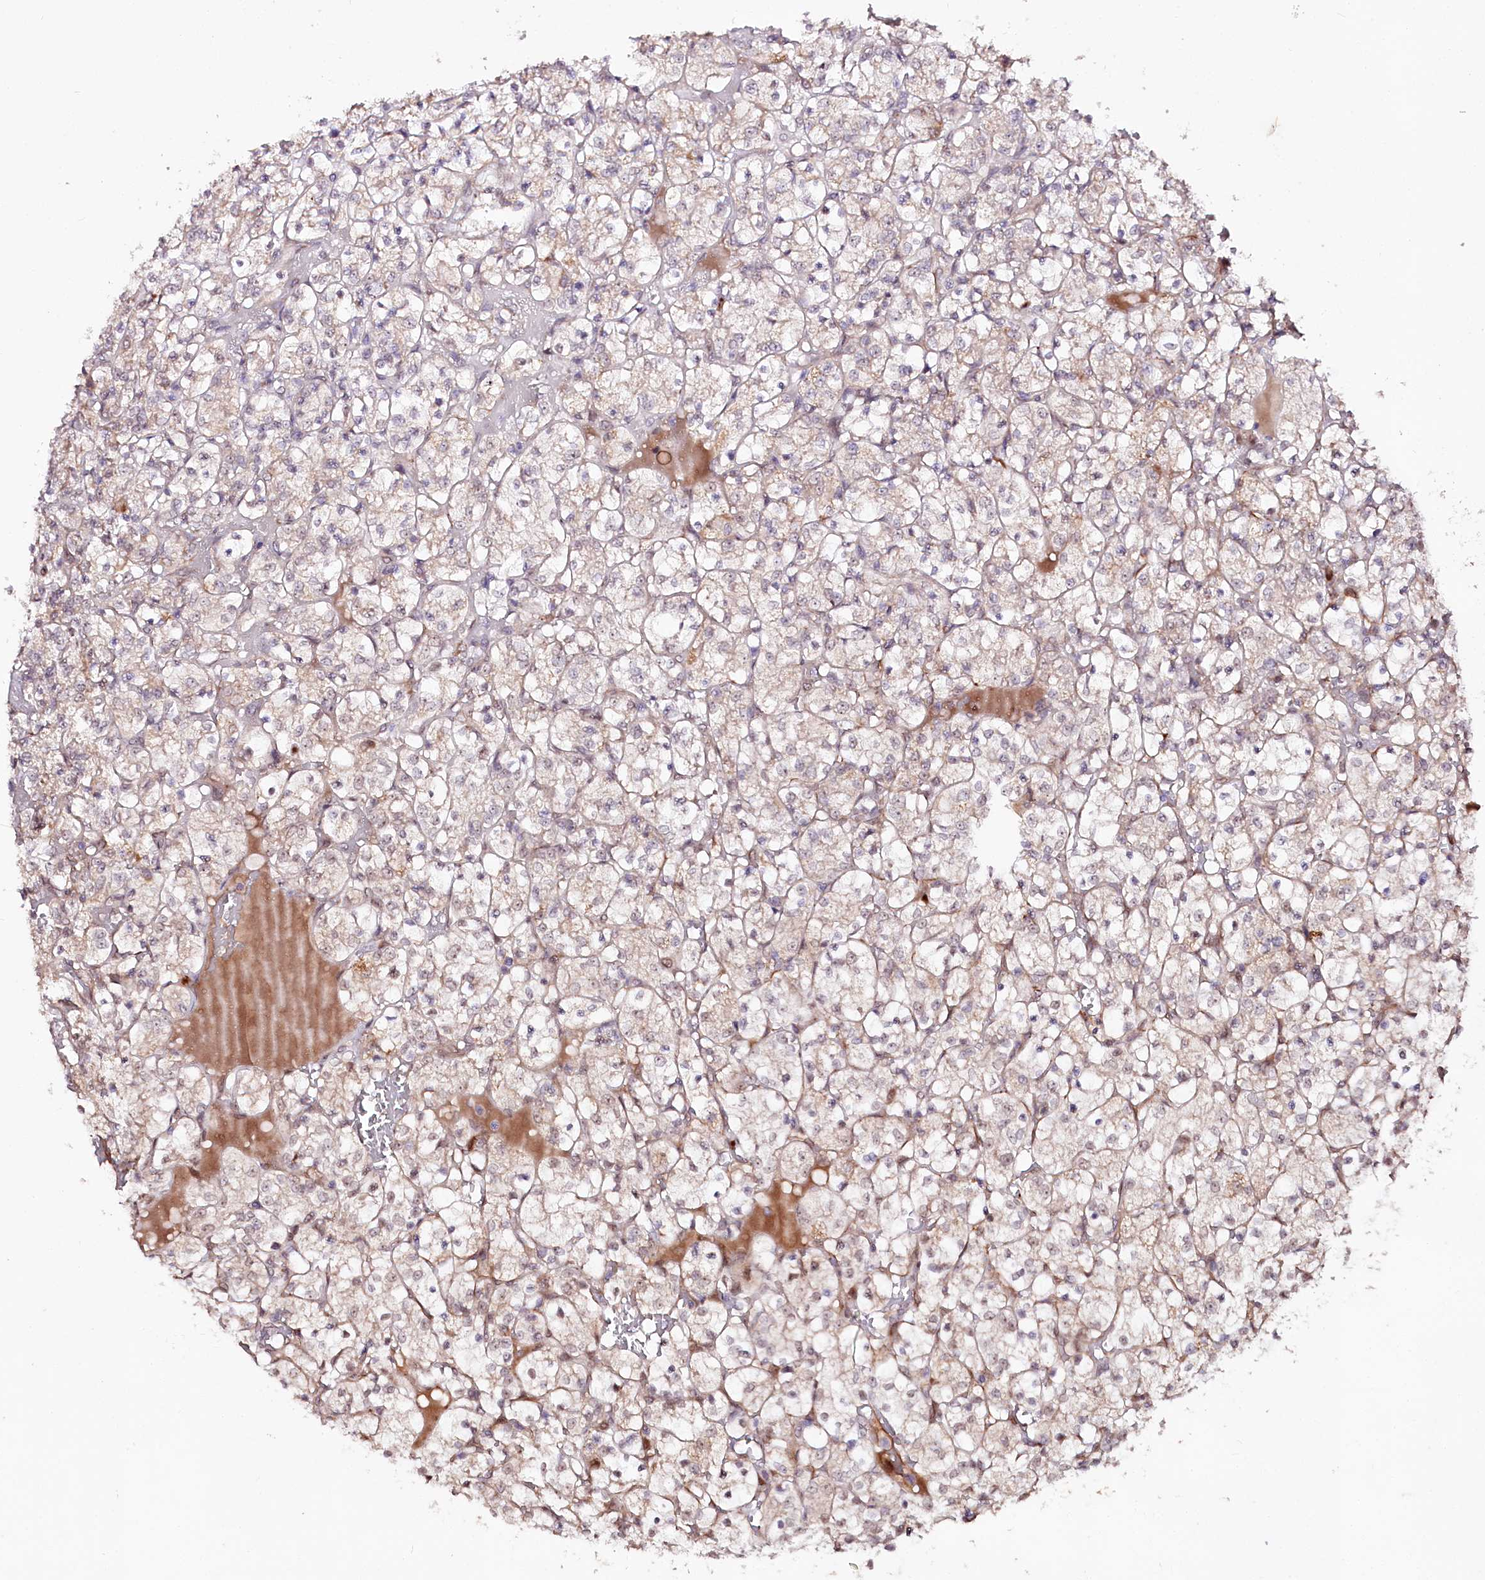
{"staining": {"intensity": "weak", "quantity": "25%-75%", "location": "cytoplasmic/membranous,nuclear"}, "tissue": "renal cancer", "cell_type": "Tumor cells", "image_type": "cancer", "snomed": [{"axis": "morphology", "description": "Adenocarcinoma, NOS"}, {"axis": "topography", "description": "Kidney"}], "caption": "Renal cancer (adenocarcinoma) stained for a protein (brown) displays weak cytoplasmic/membranous and nuclear positive positivity in approximately 25%-75% of tumor cells.", "gene": "DMP1", "patient": {"sex": "female", "age": 69}}